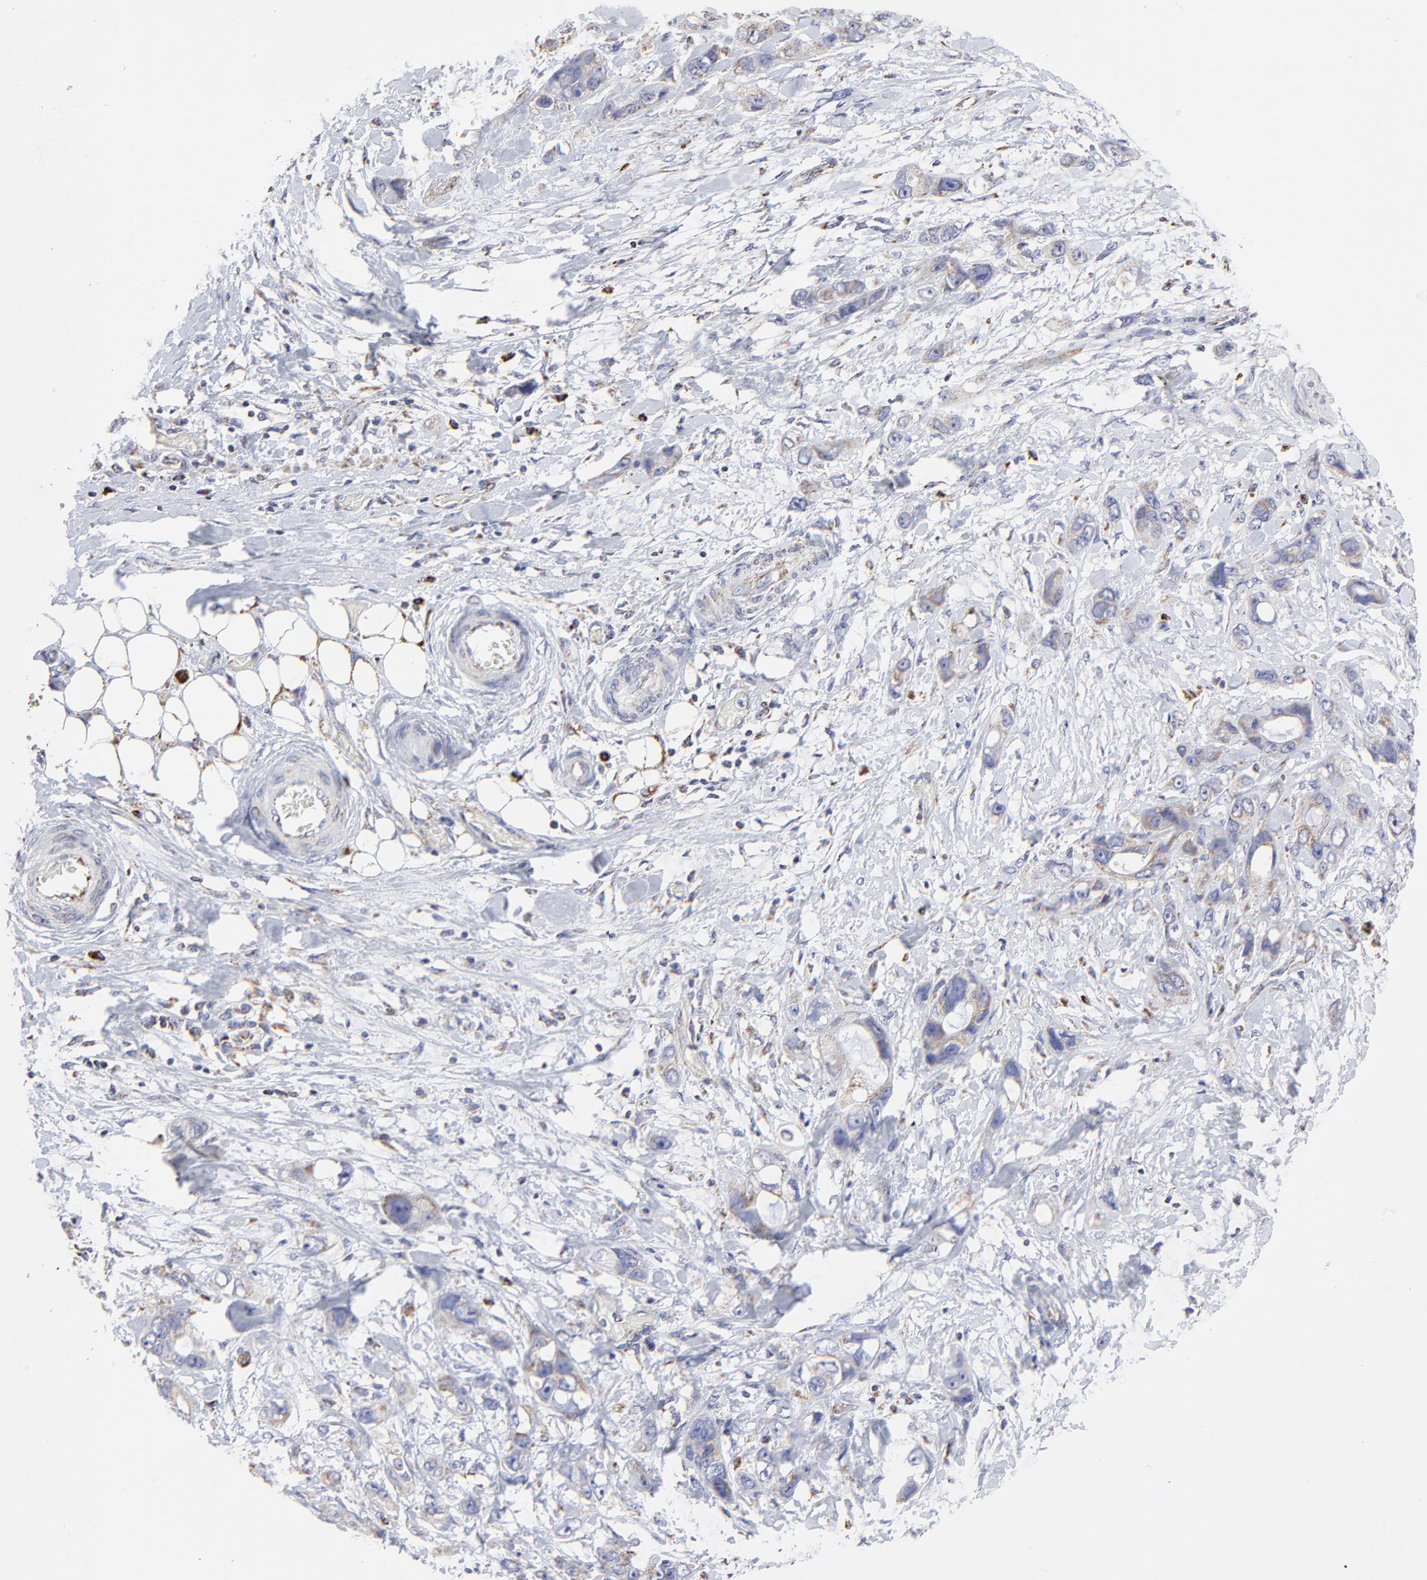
{"staining": {"intensity": "weak", "quantity": "<25%", "location": "cytoplasmic/membranous"}, "tissue": "stomach cancer", "cell_type": "Tumor cells", "image_type": "cancer", "snomed": [{"axis": "morphology", "description": "Adenocarcinoma, NOS"}, {"axis": "topography", "description": "Stomach, upper"}], "caption": "Immunohistochemistry (IHC) of human stomach cancer (adenocarcinoma) demonstrates no expression in tumor cells.", "gene": "PINK1", "patient": {"sex": "male", "age": 47}}